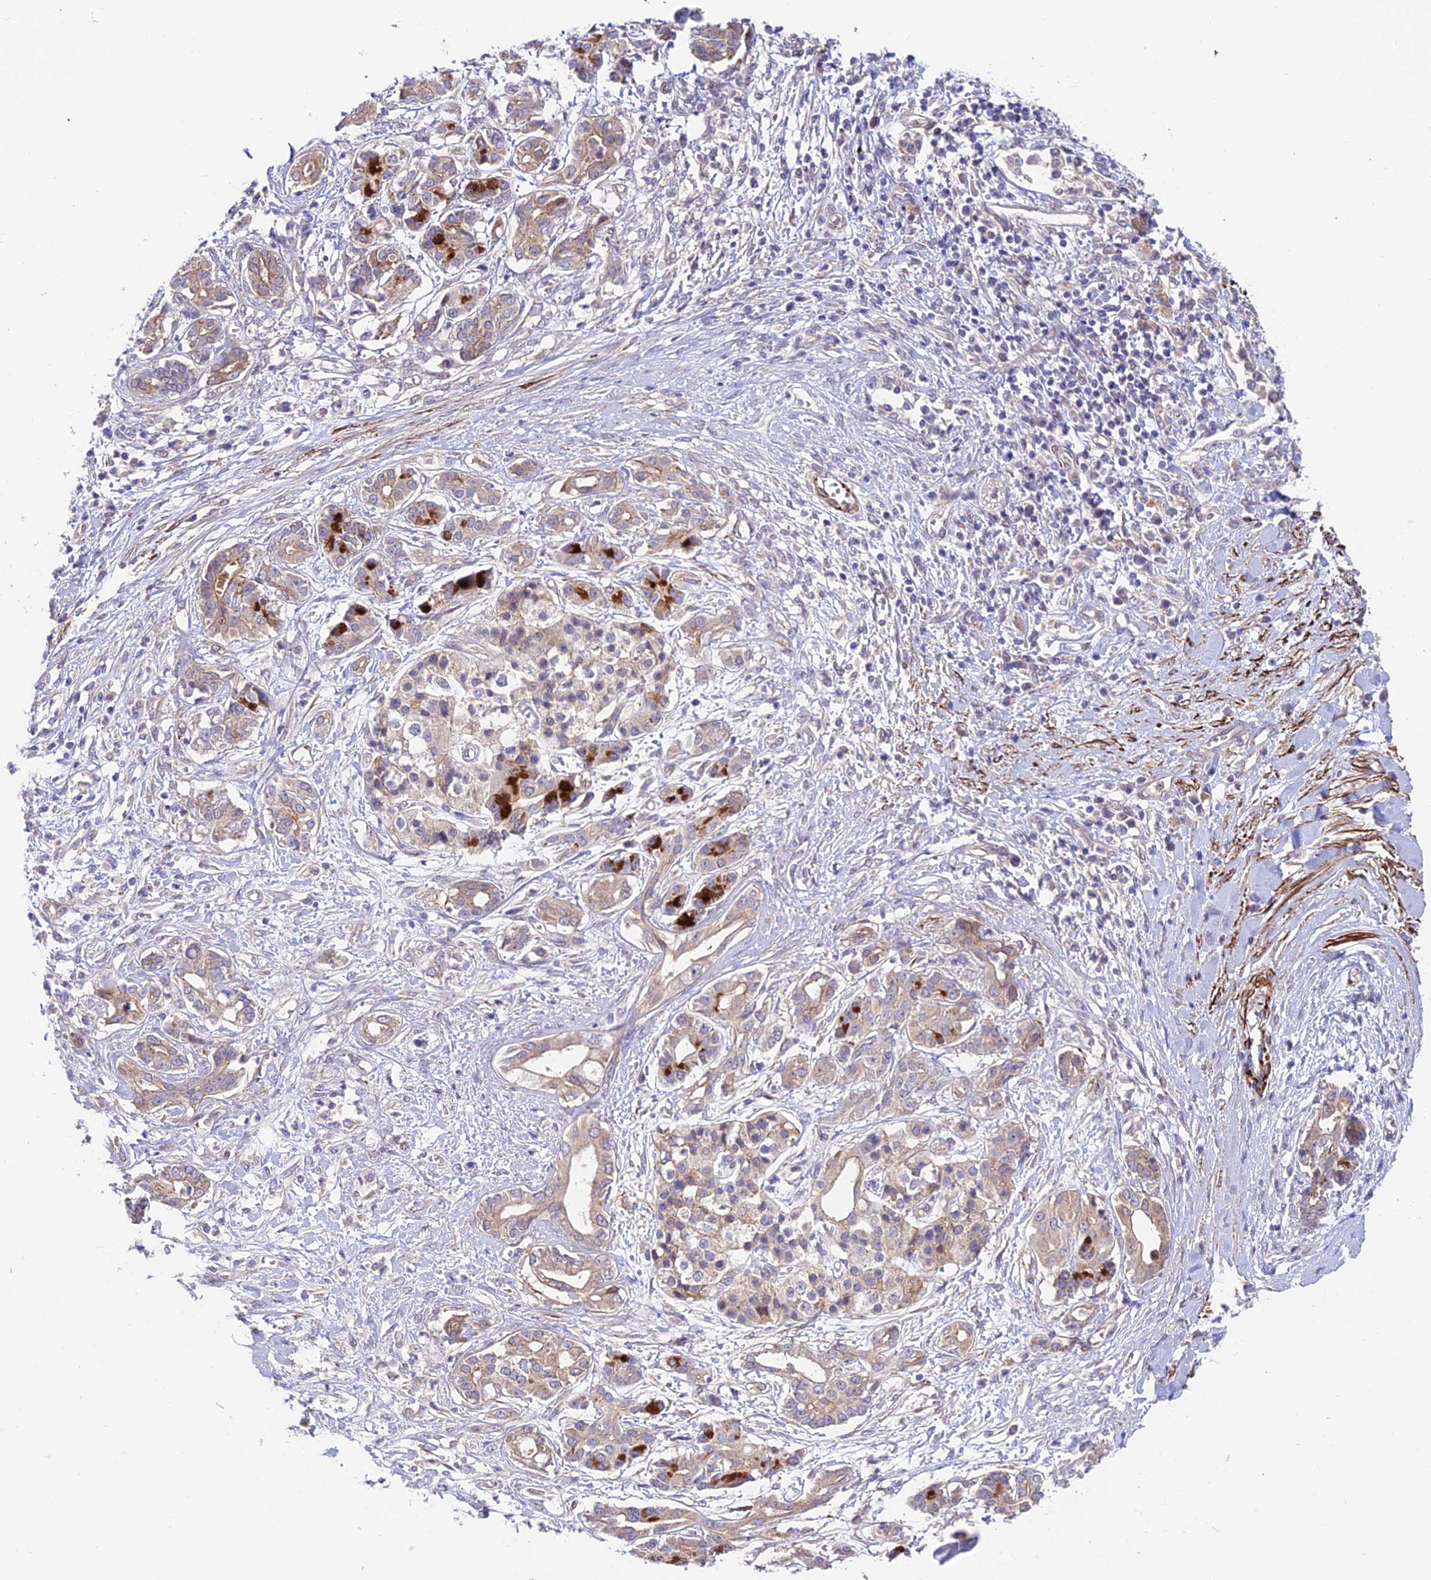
{"staining": {"intensity": "weak", "quantity": "<25%", "location": "cytoplasmic/membranous"}, "tissue": "pancreatic cancer", "cell_type": "Tumor cells", "image_type": "cancer", "snomed": [{"axis": "morphology", "description": "Adenocarcinoma, NOS"}, {"axis": "topography", "description": "Pancreas"}], "caption": "The immunohistochemistry micrograph has no significant positivity in tumor cells of pancreatic cancer (adenocarcinoma) tissue. (DAB (3,3'-diaminobenzidine) immunohistochemistry (IHC) with hematoxylin counter stain).", "gene": "ANKRD50", "patient": {"sex": "female", "age": 56}}